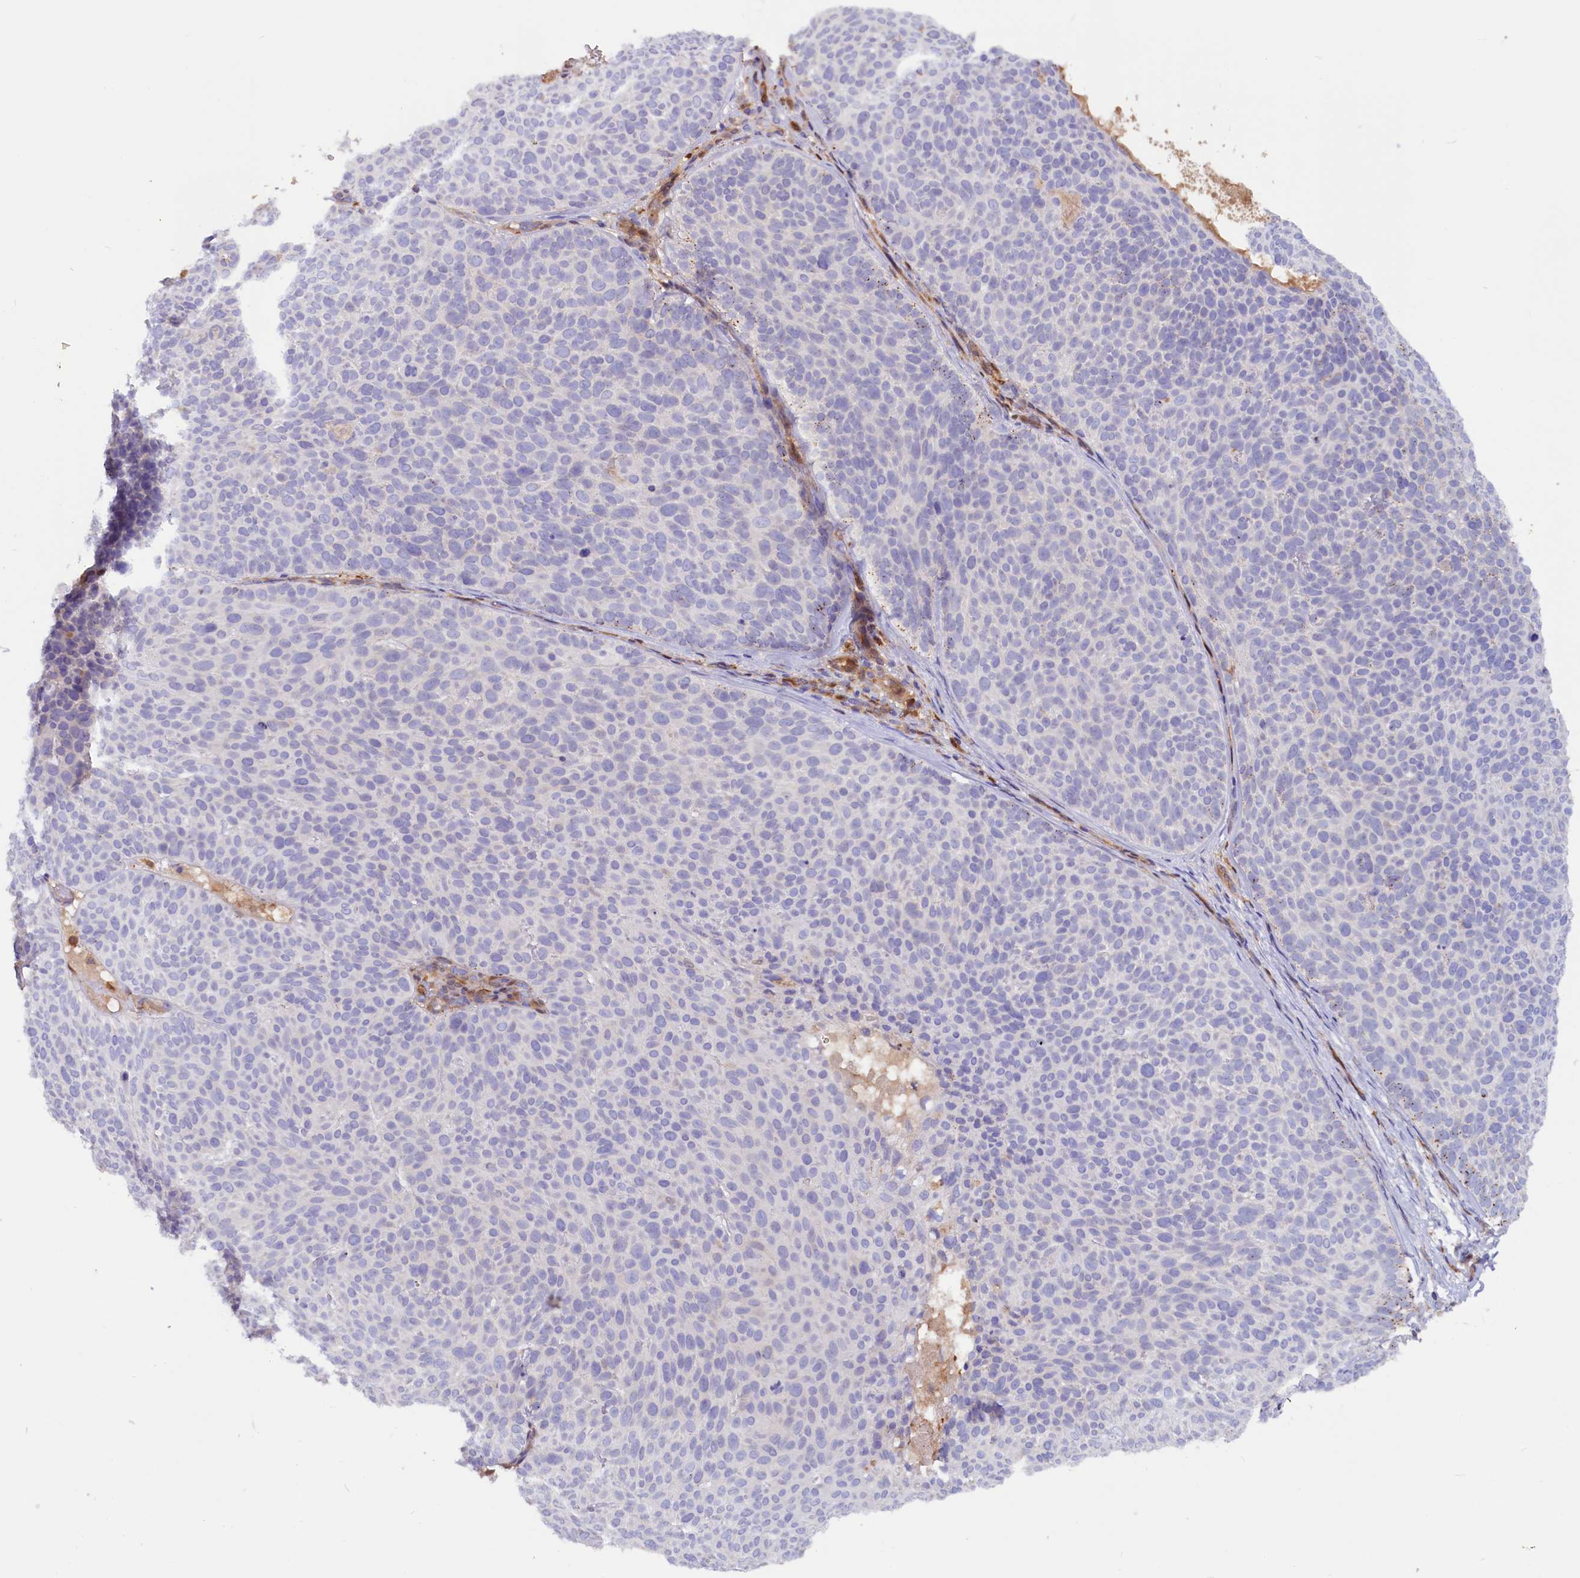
{"staining": {"intensity": "negative", "quantity": "none", "location": "none"}, "tissue": "skin cancer", "cell_type": "Tumor cells", "image_type": "cancer", "snomed": [{"axis": "morphology", "description": "Basal cell carcinoma"}, {"axis": "topography", "description": "Skin"}], "caption": "The histopathology image exhibits no significant staining in tumor cells of skin basal cell carcinoma.", "gene": "IL17RD", "patient": {"sex": "male", "age": 85}}